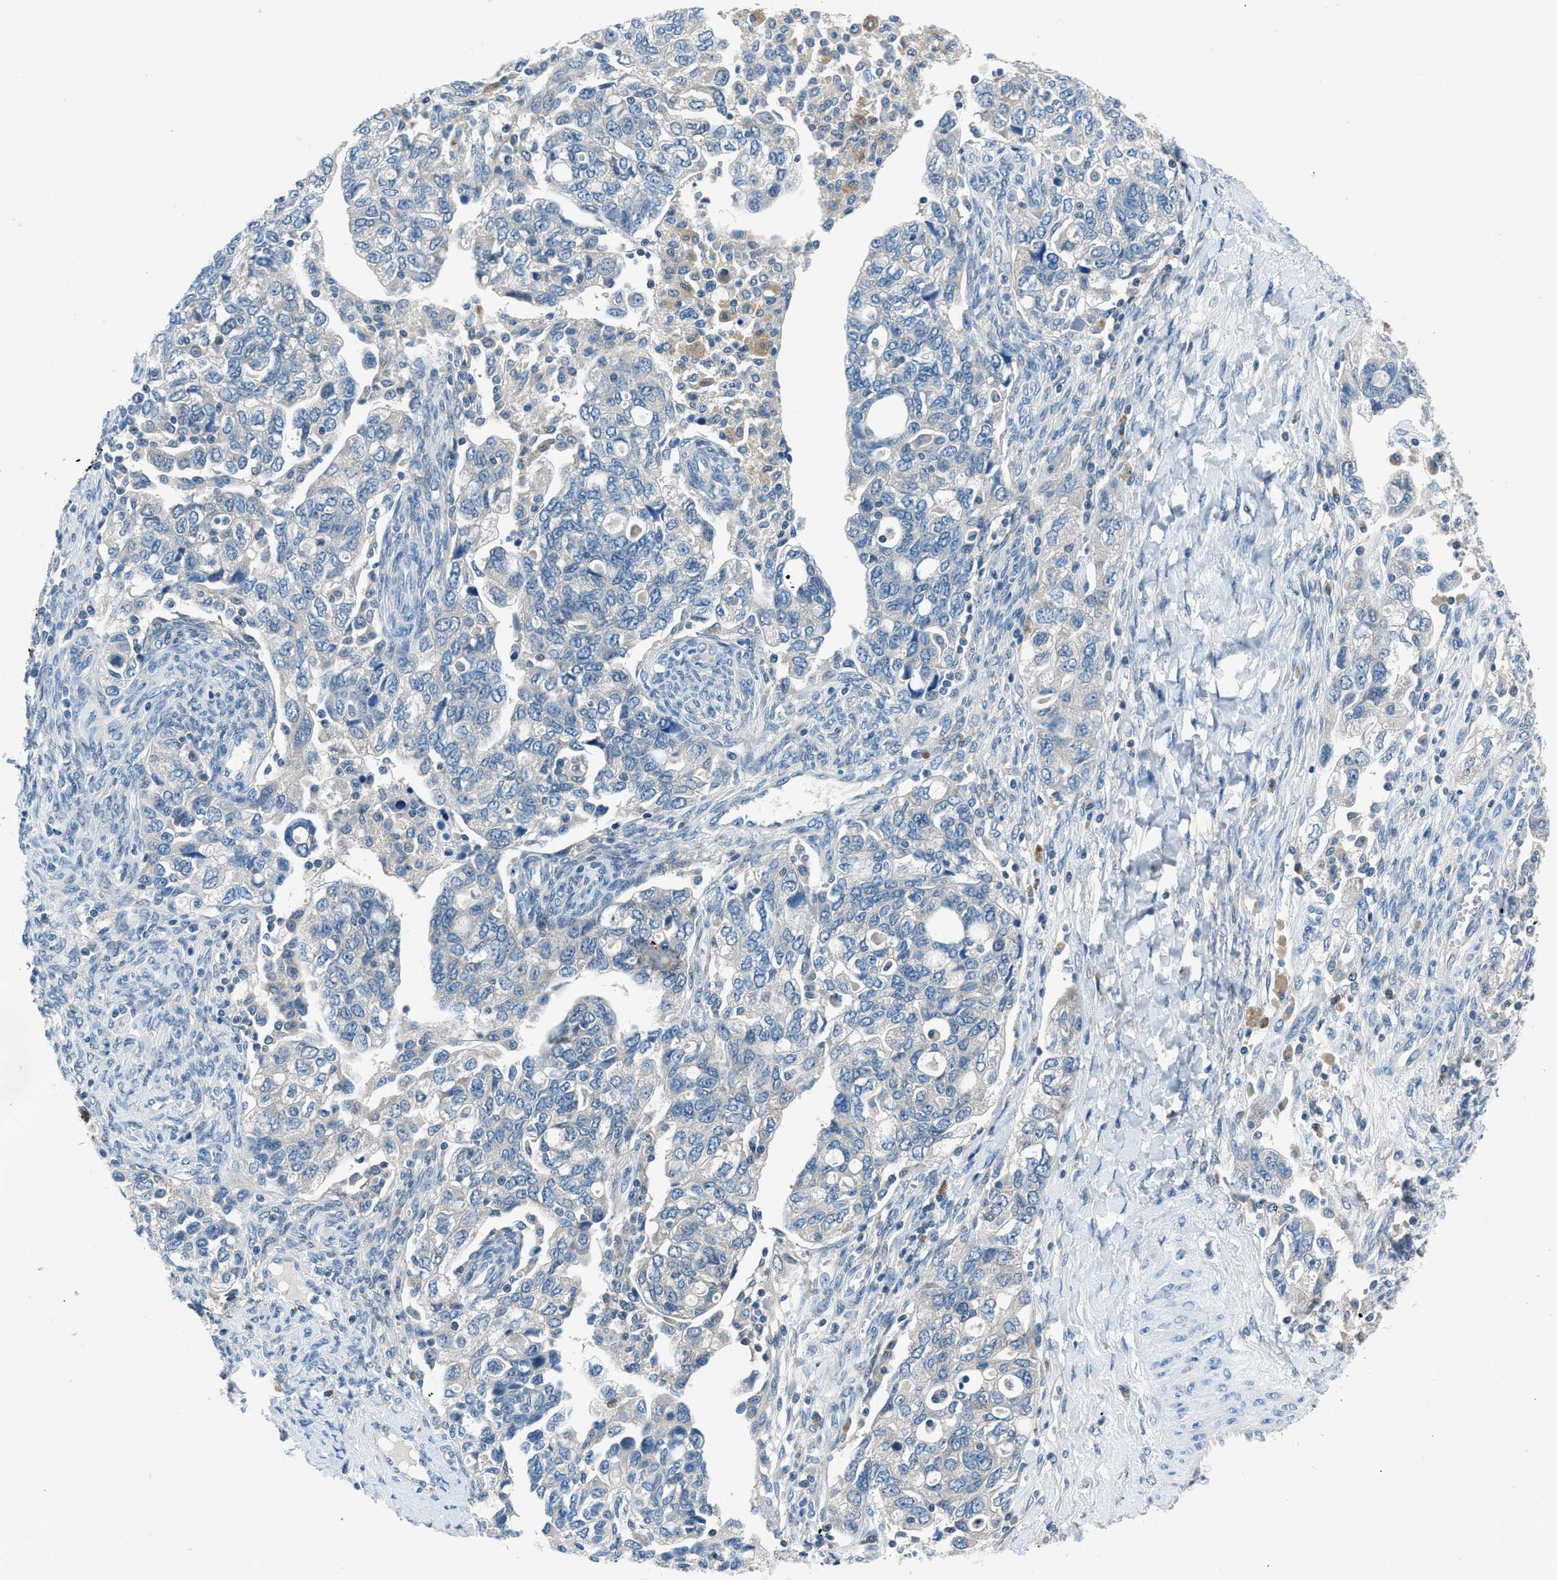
{"staining": {"intensity": "negative", "quantity": "none", "location": "none"}, "tissue": "ovarian cancer", "cell_type": "Tumor cells", "image_type": "cancer", "snomed": [{"axis": "morphology", "description": "Carcinoma, NOS"}, {"axis": "morphology", "description": "Cystadenocarcinoma, serous, NOS"}, {"axis": "topography", "description": "Ovary"}], "caption": "Immunohistochemistry (IHC) micrograph of serous cystadenocarcinoma (ovarian) stained for a protein (brown), which shows no staining in tumor cells.", "gene": "ACP1", "patient": {"sex": "female", "age": 69}}